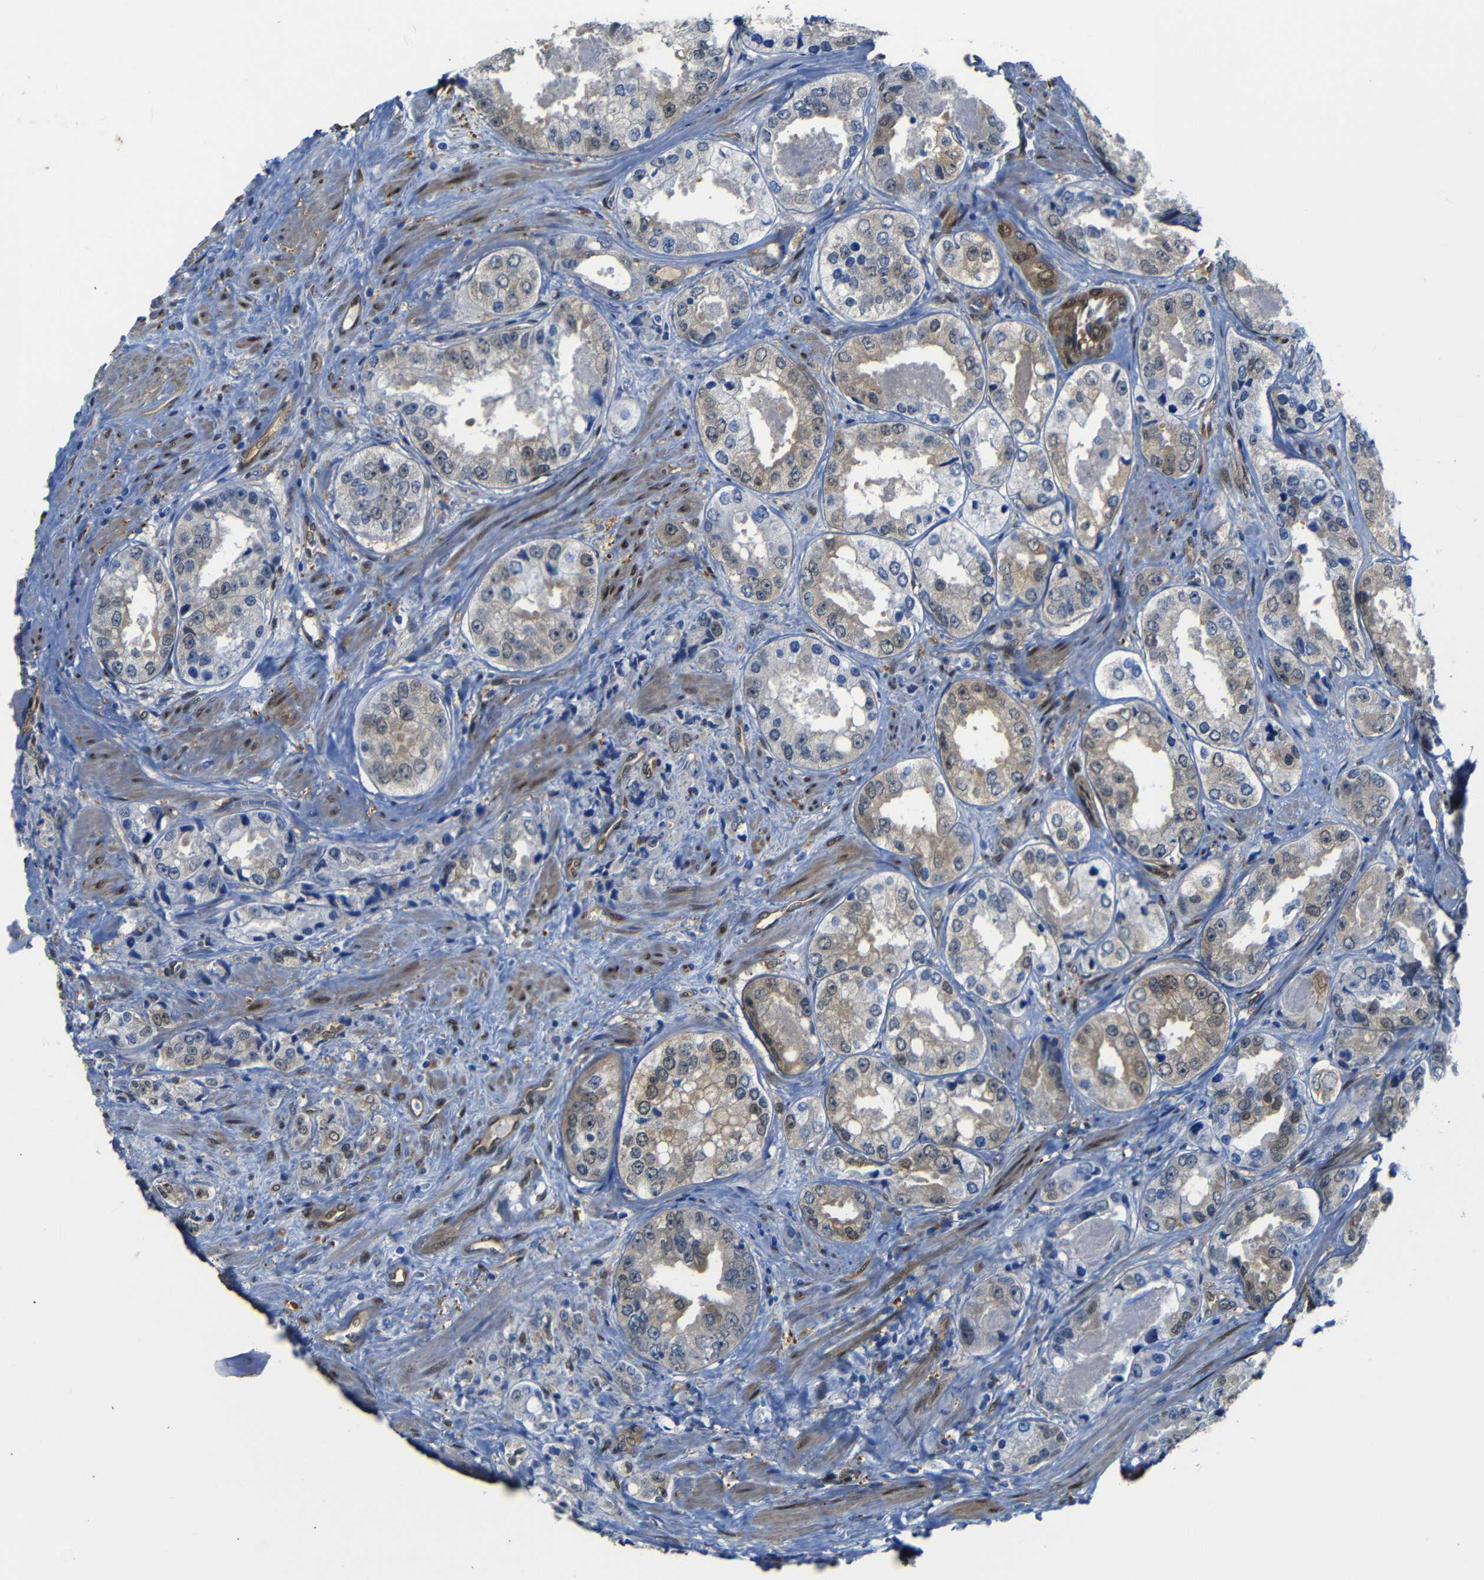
{"staining": {"intensity": "weak", "quantity": "<25%", "location": "cytoplasmic/membranous,nuclear"}, "tissue": "prostate cancer", "cell_type": "Tumor cells", "image_type": "cancer", "snomed": [{"axis": "morphology", "description": "Adenocarcinoma, High grade"}, {"axis": "topography", "description": "Prostate"}], "caption": "Protein analysis of prostate cancer (high-grade adenocarcinoma) reveals no significant staining in tumor cells.", "gene": "YAP1", "patient": {"sex": "male", "age": 61}}